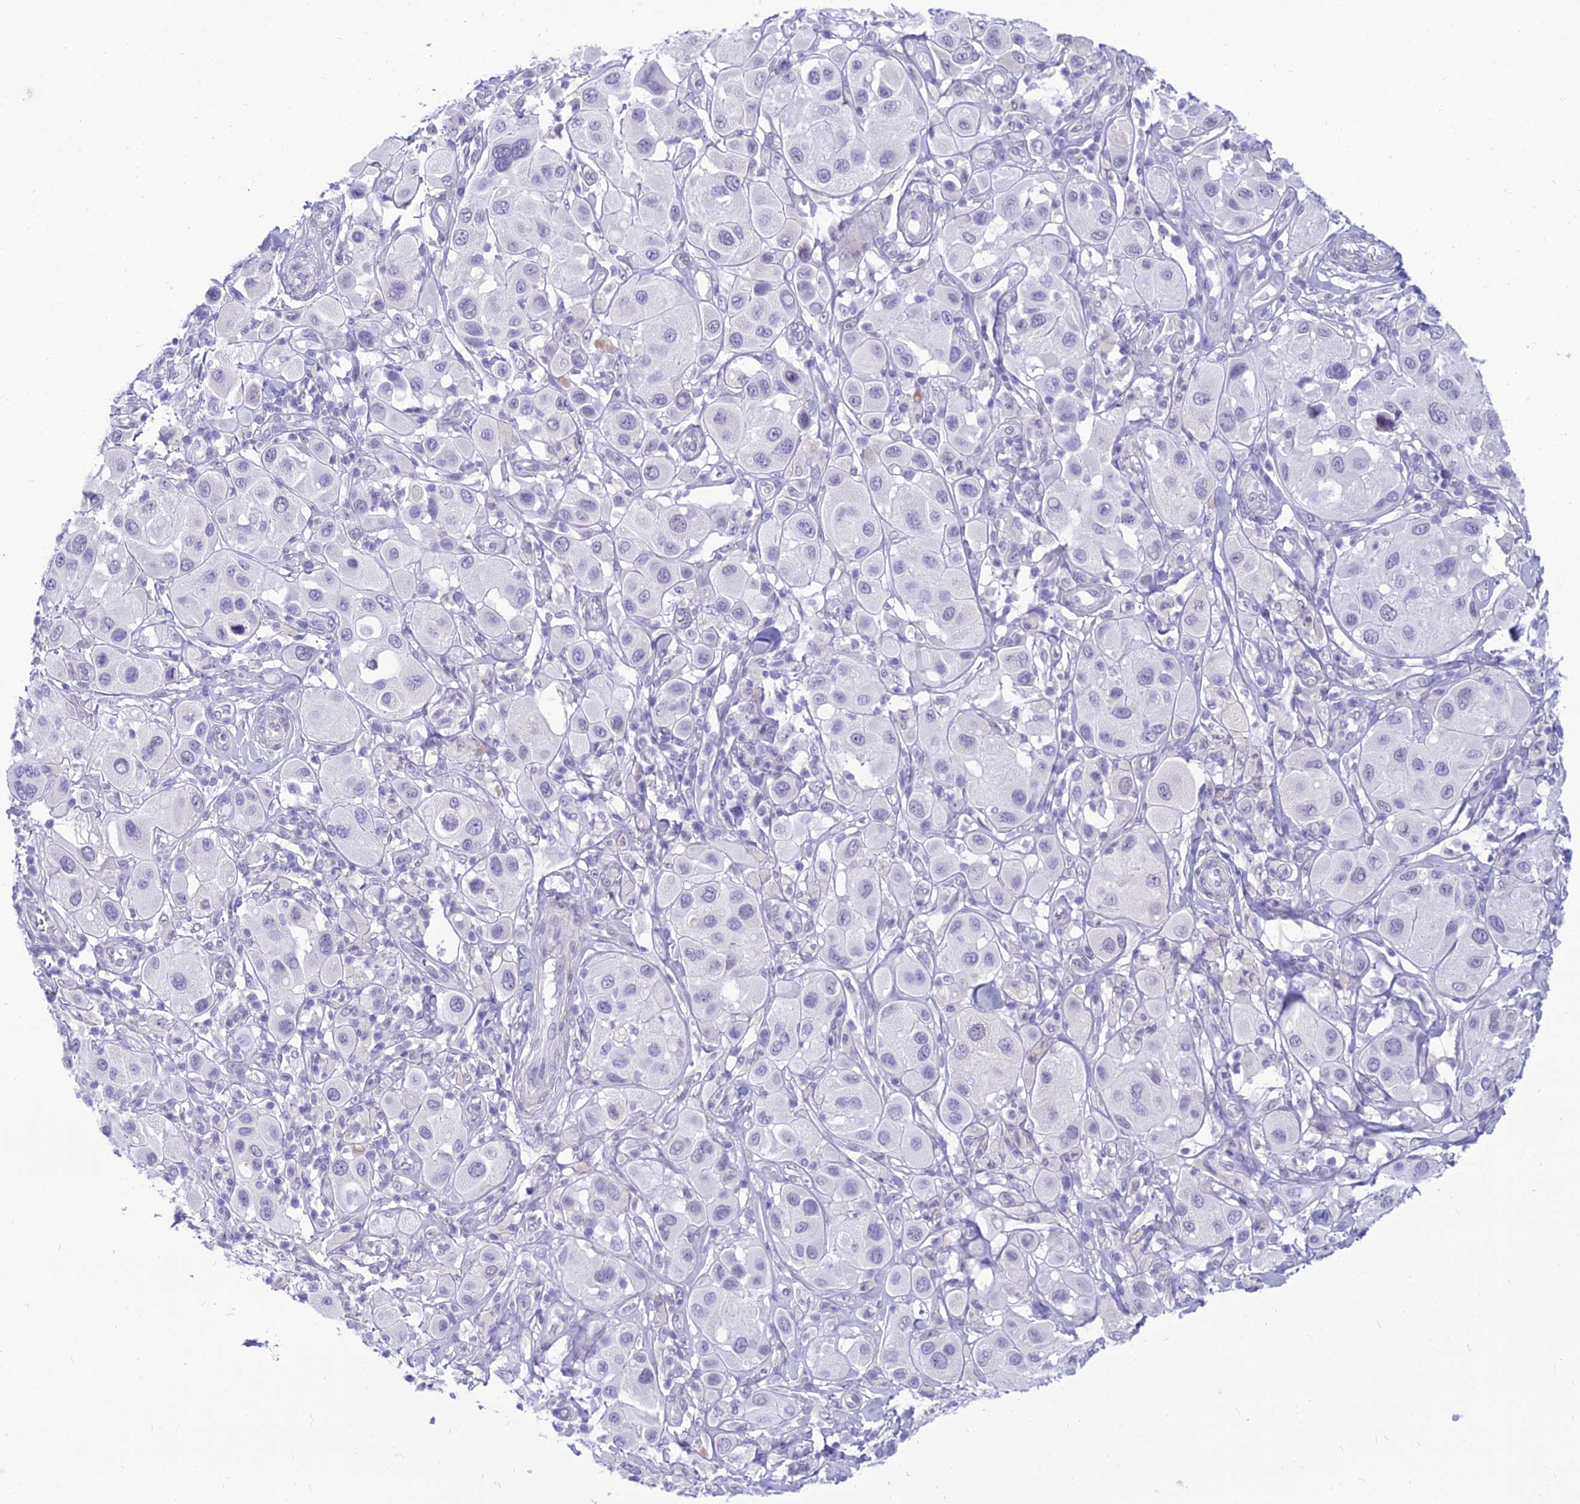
{"staining": {"intensity": "negative", "quantity": "none", "location": "none"}, "tissue": "melanoma", "cell_type": "Tumor cells", "image_type": "cancer", "snomed": [{"axis": "morphology", "description": "Malignant melanoma, Metastatic site"}, {"axis": "topography", "description": "Skin"}], "caption": "Protein analysis of melanoma shows no significant expression in tumor cells.", "gene": "DHX40", "patient": {"sex": "male", "age": 41}}